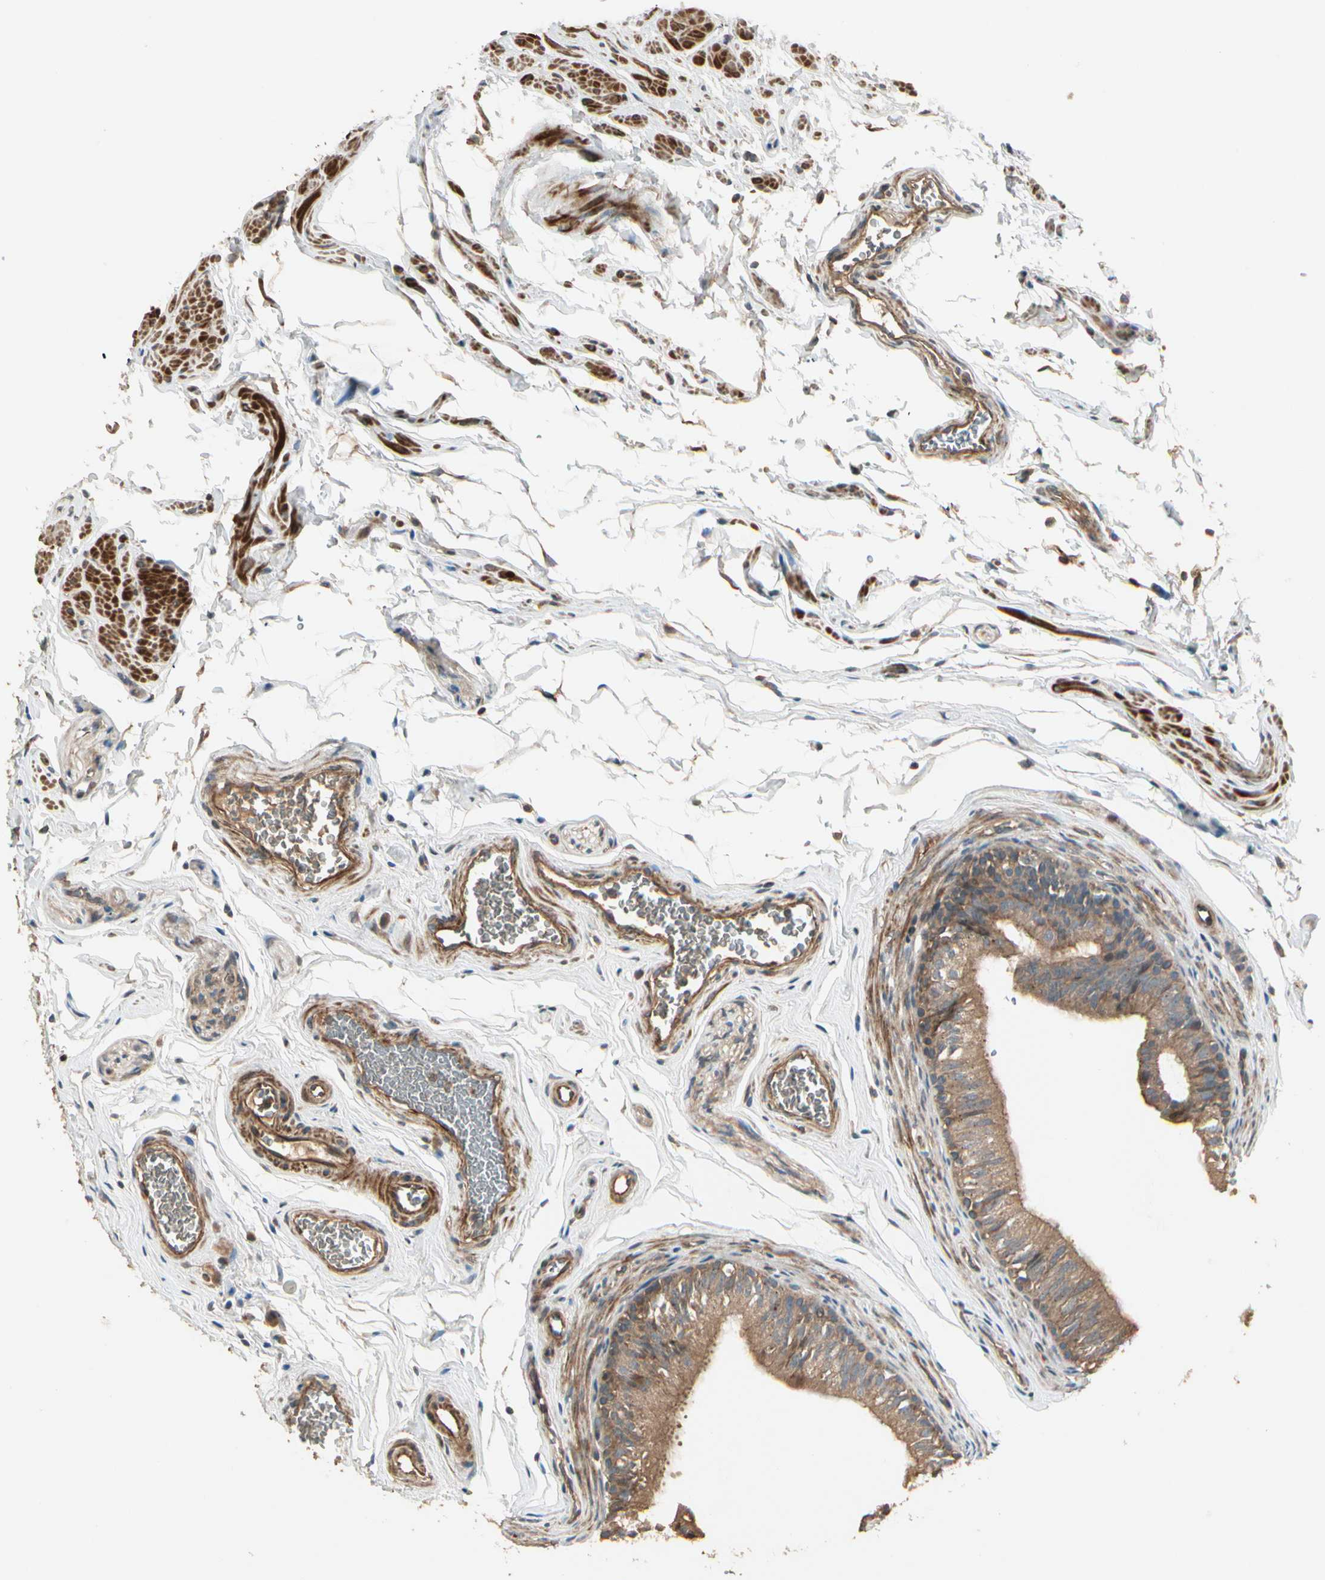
{"staining": {"intensity": "moderate", "quantity": ">75%", "location": "cytoplasmic/membranous"}, "tissue": "epididymis", "cell_type": "Glandular cells", "image_type": "normal", "snomed": [{"axis": "morphology", "description": "Normal tissue, NOS"}, {"axis": "topography", "description": "Testis"}, {"axis": "topography", "description": "Epididymis"}], "caption": "Normal epididymis was stained to show a protein in brown. There is medium levels of moderate cytoplasmic/membranous expression in about >75% of glandular cells.", "gene": "ACVR1", "patient": {"sex": "male", "age": 36}}